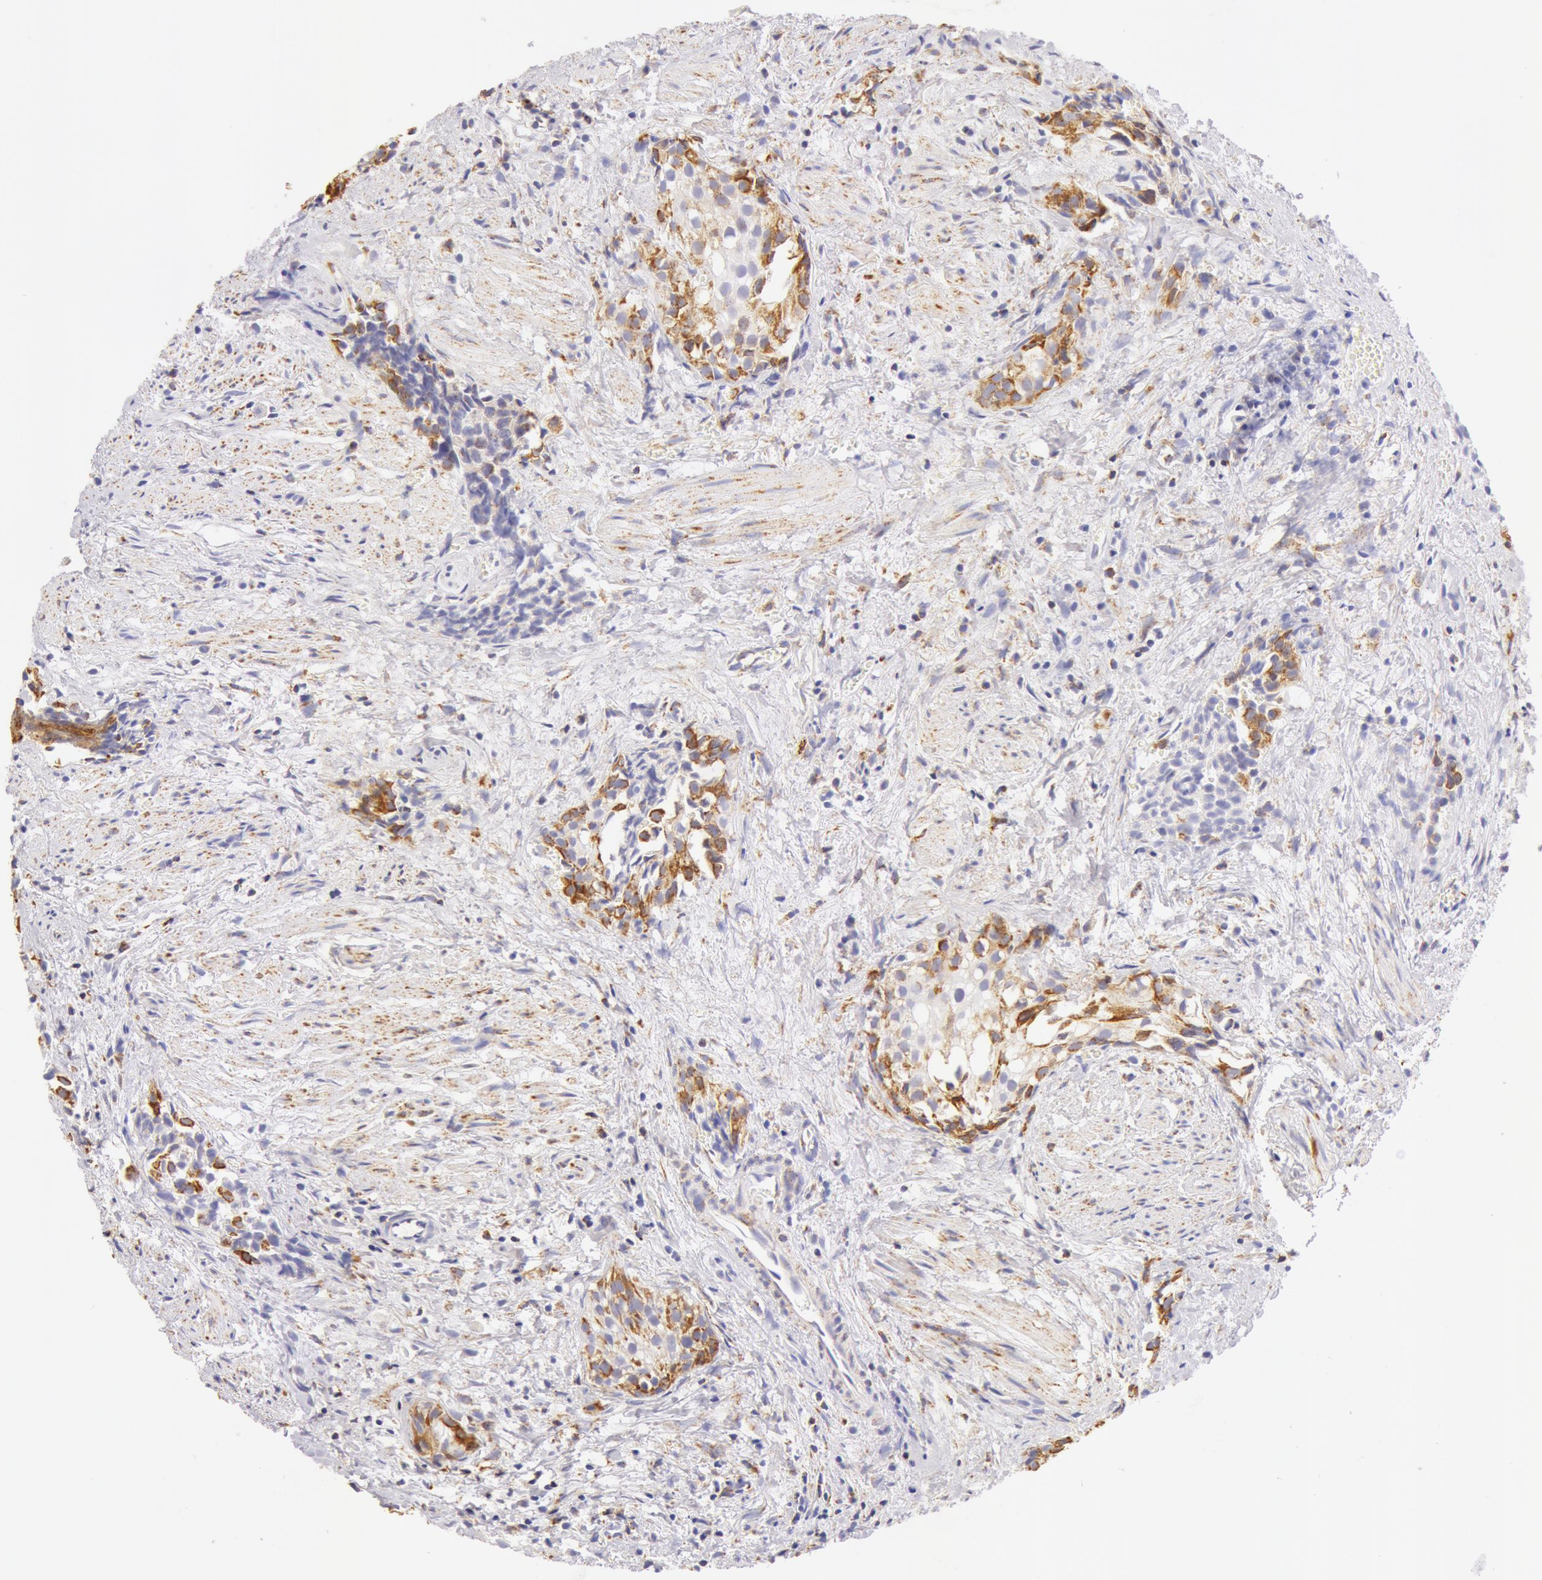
{"staining": {"intensity": "moderate", "quantity": "25%-75%", "location": "cytoplasmic/membranous"}, "tissue": "urothelial cancer", "cell_type": "Tumor cells", "image_type": "cancer", "snomed": [{"axis": "morphology", "description": "Urothelial carcinoma, High grade"}, {"axis": "topography", "description": "Urinary bladder"}], "caption": "Immunohistochemistry image of human urothelial cancer stained for a protein (brown), which exhibits medium levels of moderate cytoplasmic/membranous expression in approximately 25%-75% of tumor cells.", "gene": "ATP5F1B", "patient": {"sex": "female", "age": 78}}